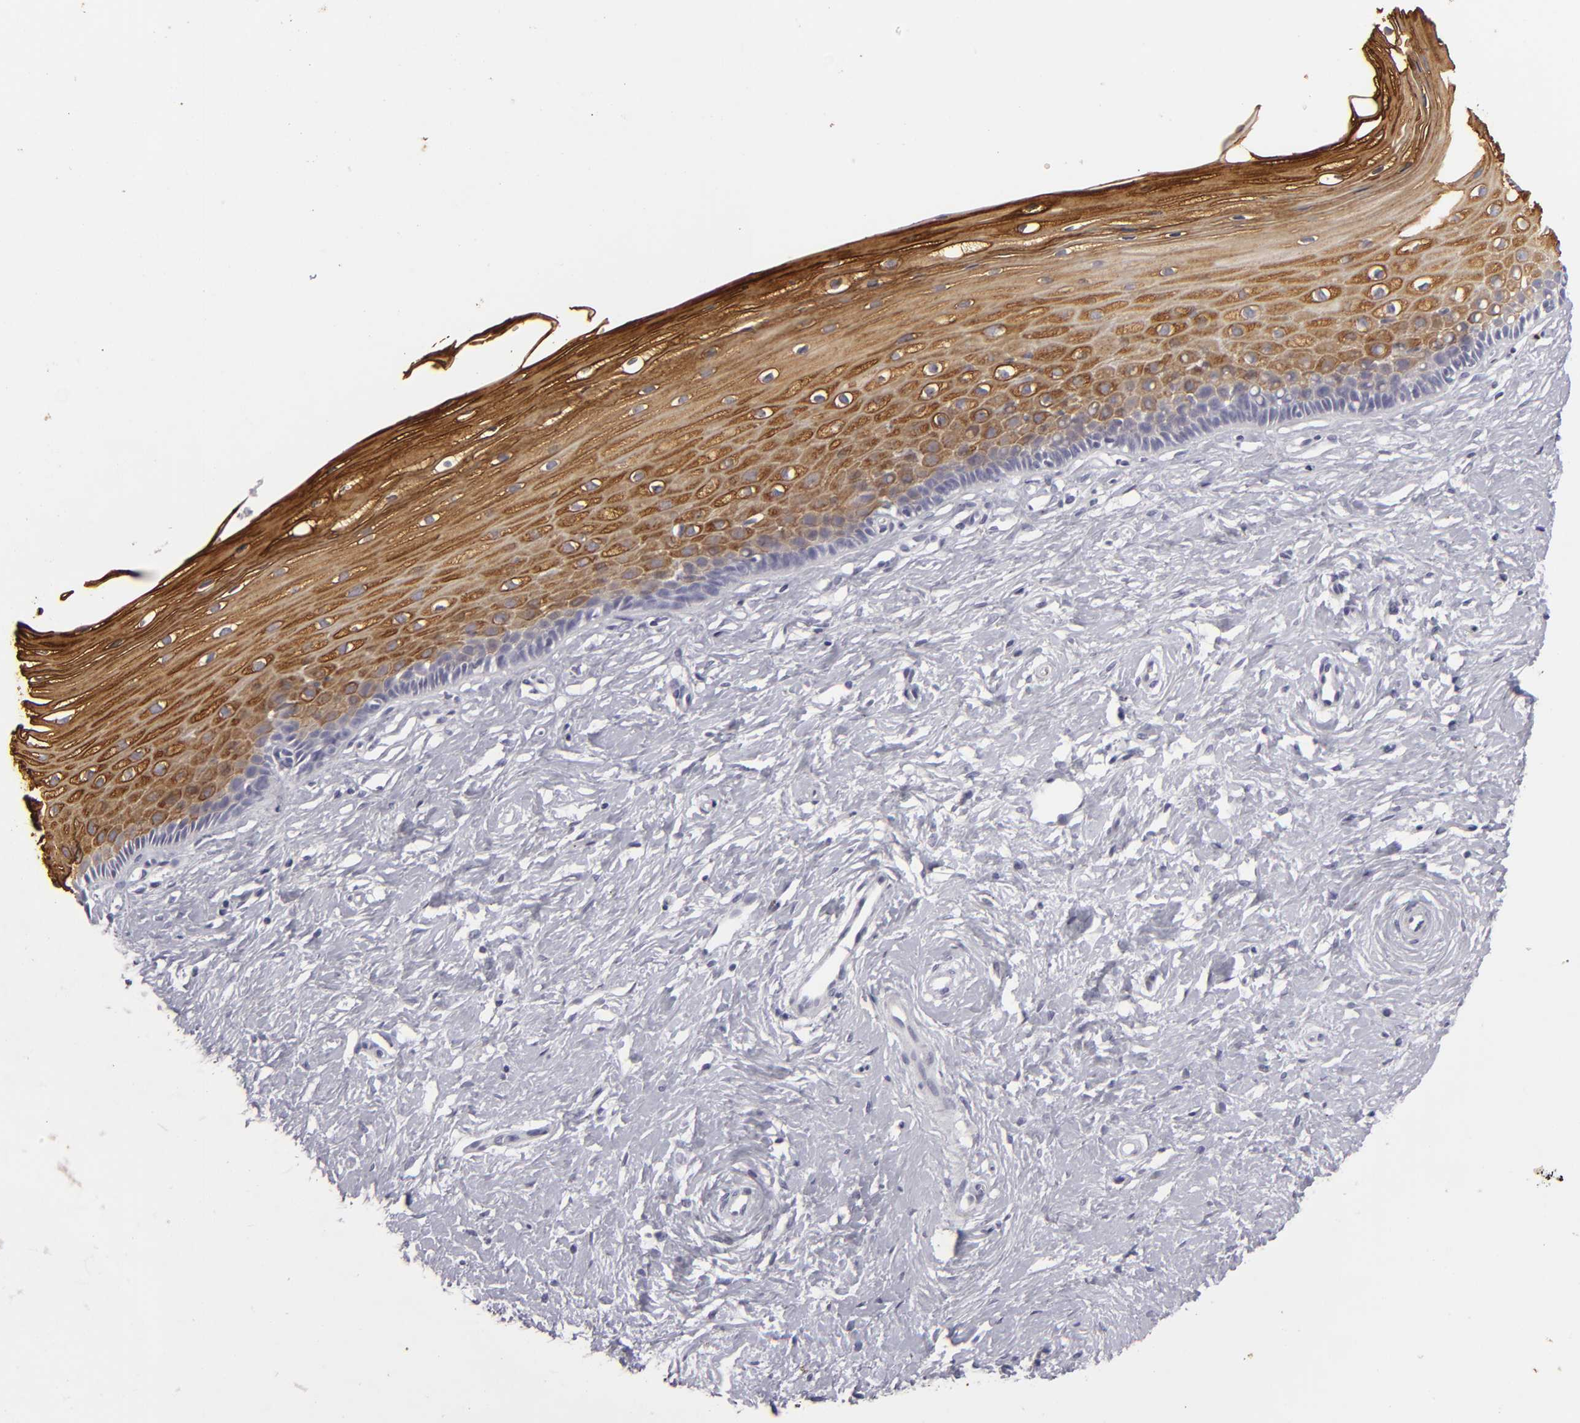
{"staining": {"intensity": "negative", "quantity": "none", "location": "none"}, "tissue": "cervix", "cell_type": "Glandular cells", "image_type": "normal", "snomed": [{"axis": "morphology", "description": "Normal tissue, NOS"}, {"axis": "topography", "description": "Cervix"}], "caption": "The photomicrograph demonstrates no significant expression in glandular cells of cervix.", "gene": "KRT1", "patient": {"sex": "female", "age": 40}}